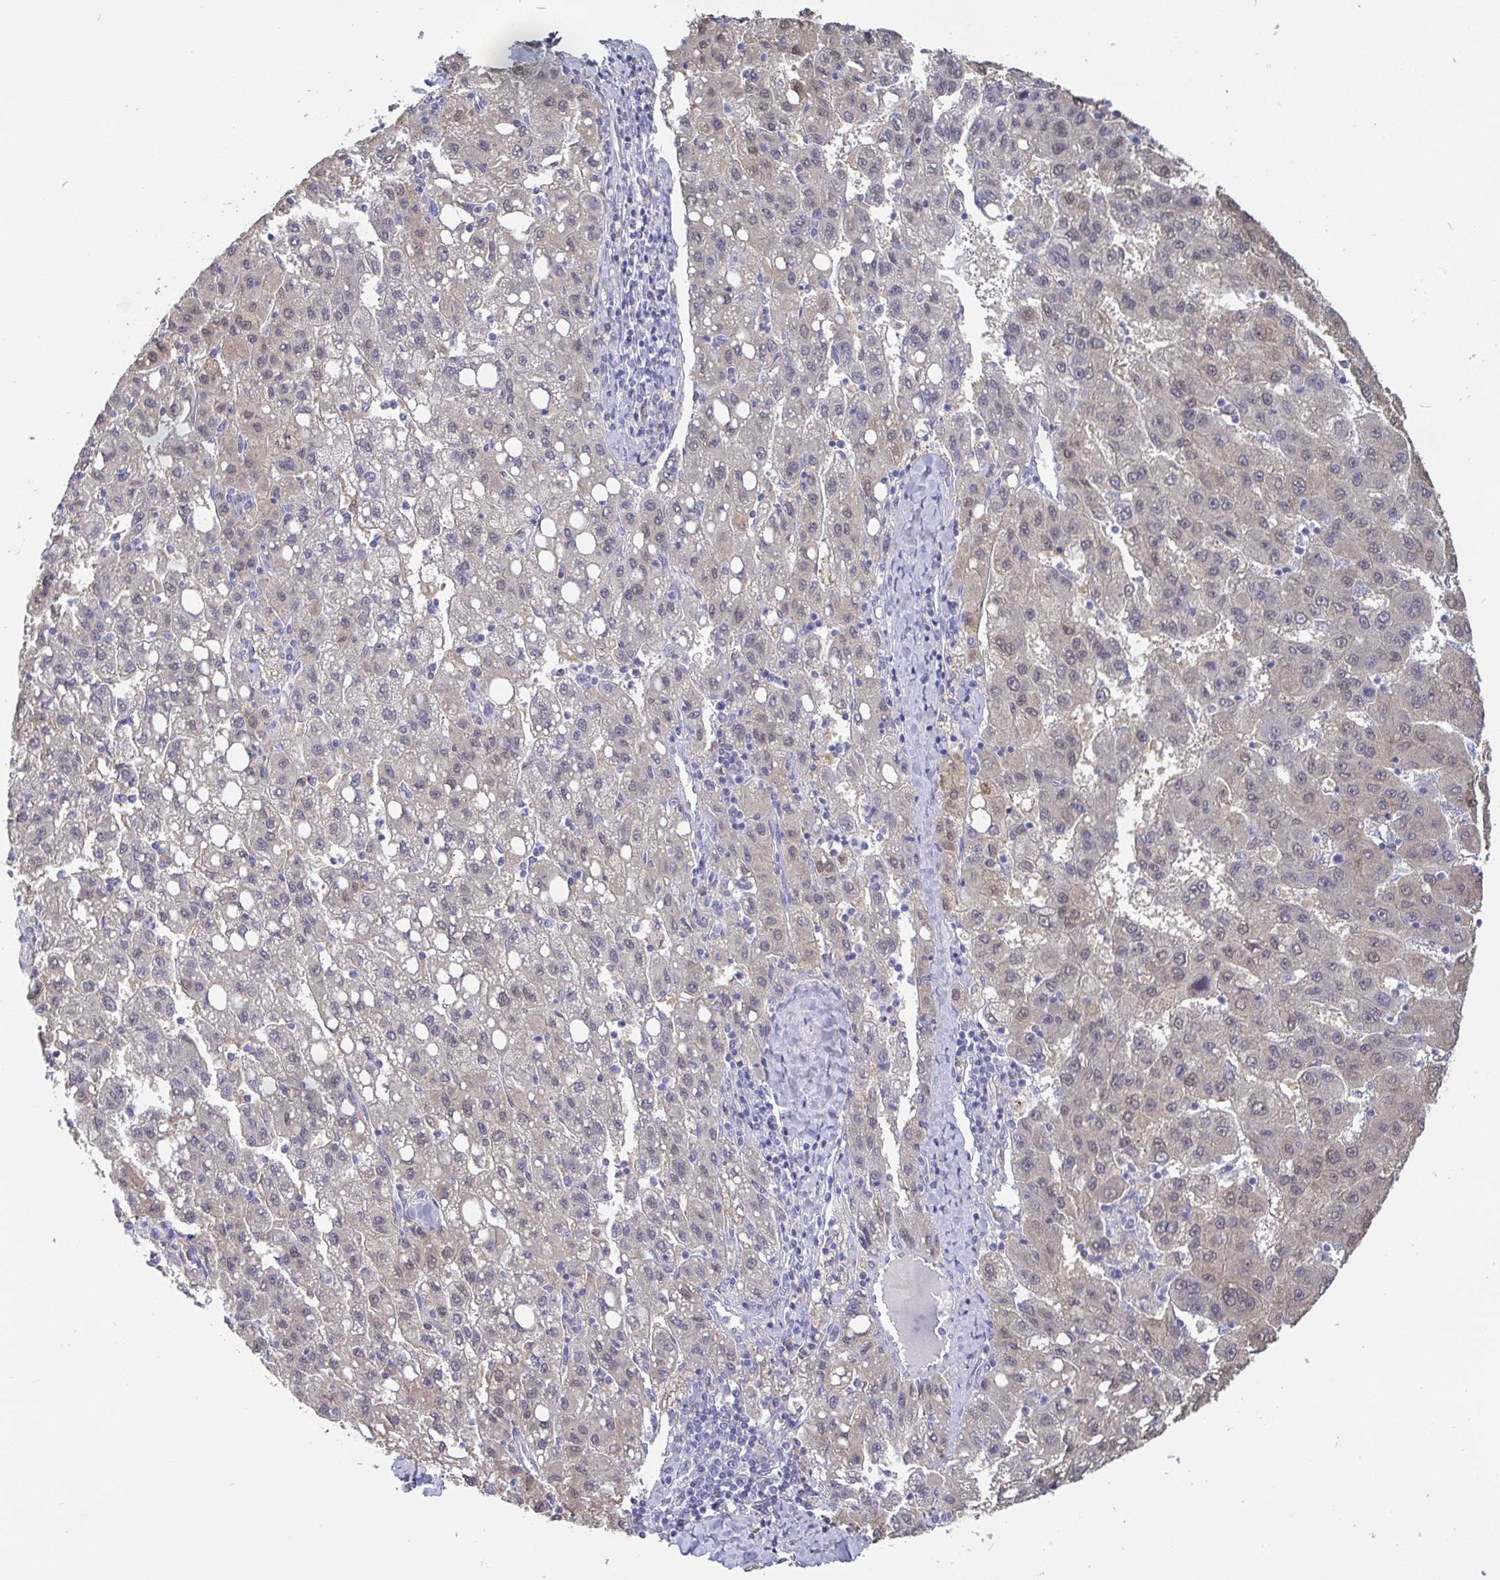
{"staining": {"intensity": "negative", "quantity": "none", "location": "none"}, "tissue": "liver cancer", "cell_type": "Tumor cells", "image_type": "cancer", "snomed": [{"axis": "morphology", "description": "Carcinoma, Hepatocellular, NOS"}, {"axis": "topography", "description": "Liver"}], "caption": "IHC histopathology image of neoplastic tissue: liver cancer stained with DAB reveals no significant protein expression in tumor cells.", "gene": "IDH1", "patient": {"sex": "female", "age": 82}}